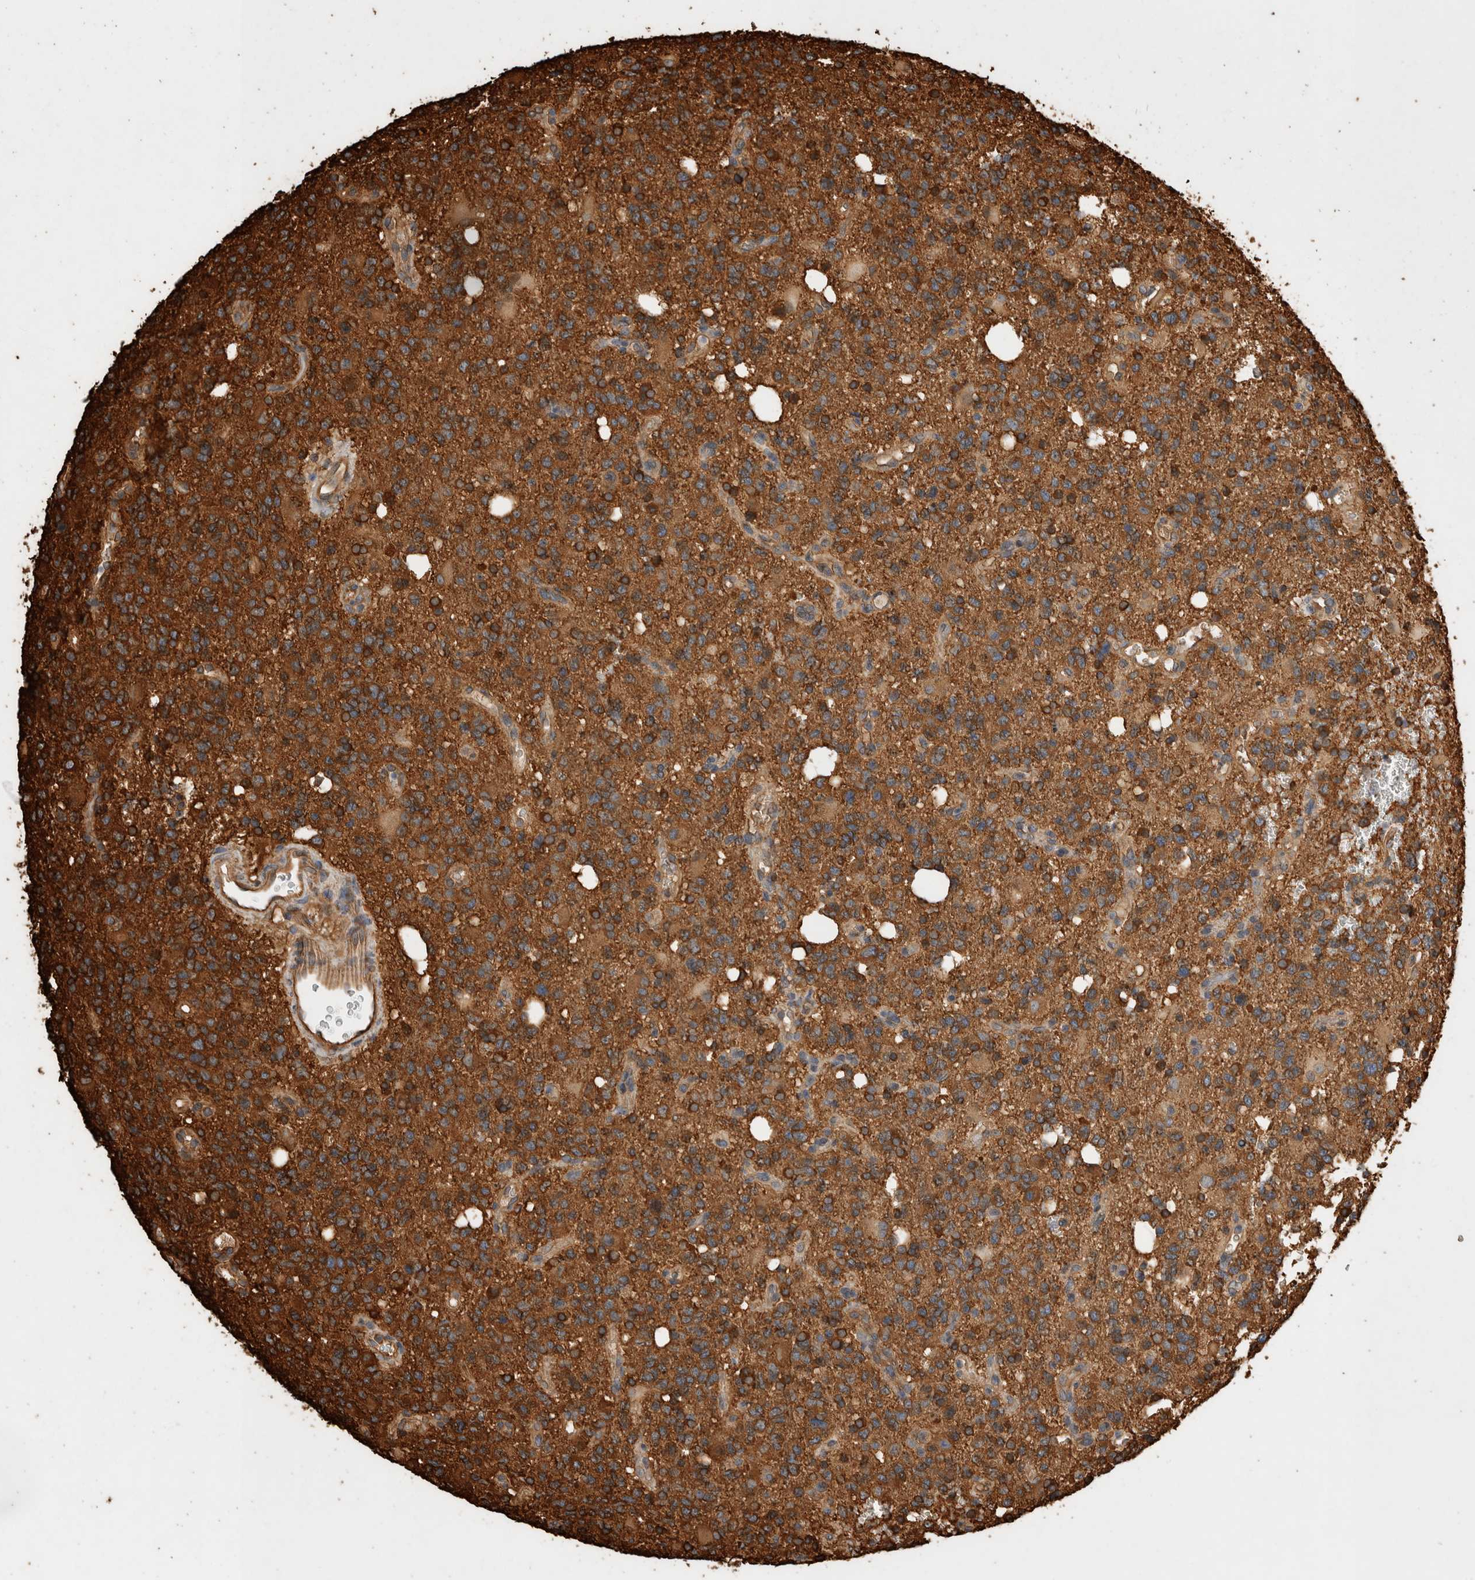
{"staining": {"intensity": "strong", "quantity": ">75%", "location": "cytoplasmic/membranous"}, "tissue": "glioma", "cell_type": "Tumor cells", "image_type": "cancer", "snomed": [{"axis": "morphology", "description": "Glioma, malignant, High grade"}, {"axis": "topography", "description": "Brain"}], "caption": "Strong cytoplasmic/membranous positivity is identified in approximately >75% of tumor cells in glioma.", "gene": "ZNF397", "patient": {"sex": "female", "age": 62}}